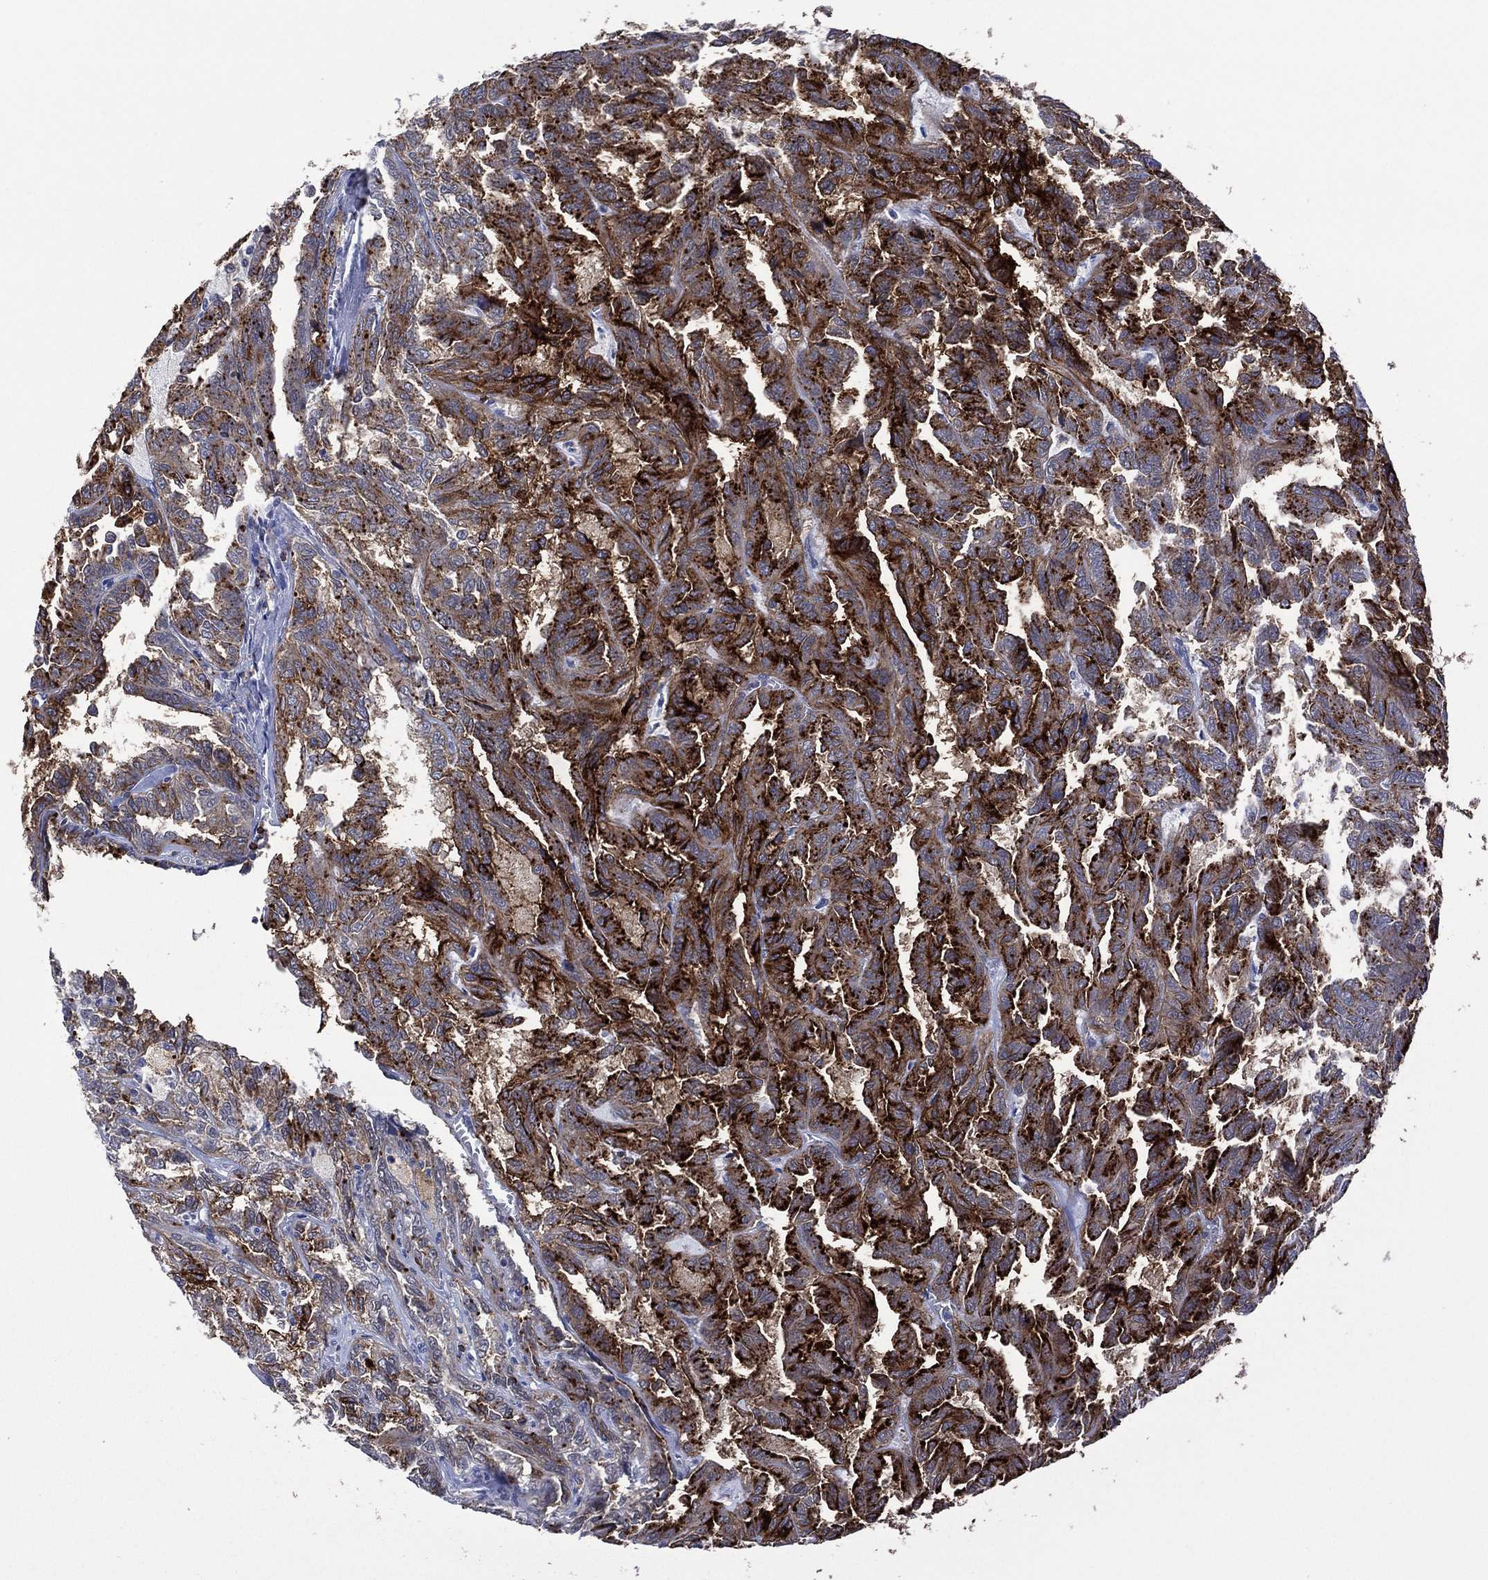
{"staining": {"intensity": "strong", "quantity": "25%-75%", "location": "cytoplasmic/membranous"}, "tissue": "renal cancer", "cell_type": "Tumor cells", "image_type": "cancer", "snomed": [{"axis": "morphology", "description": "Adenocarcinoma, NOS"}, {"axis": "topography", "description": "Kidney"}], "caption": "A brown stain labels strong cytoplasmic/membranous expression of a protein in human renal cancer tumor cells.", "gene": "DPP4", "patient": {"sex": "male", "age": 79}}